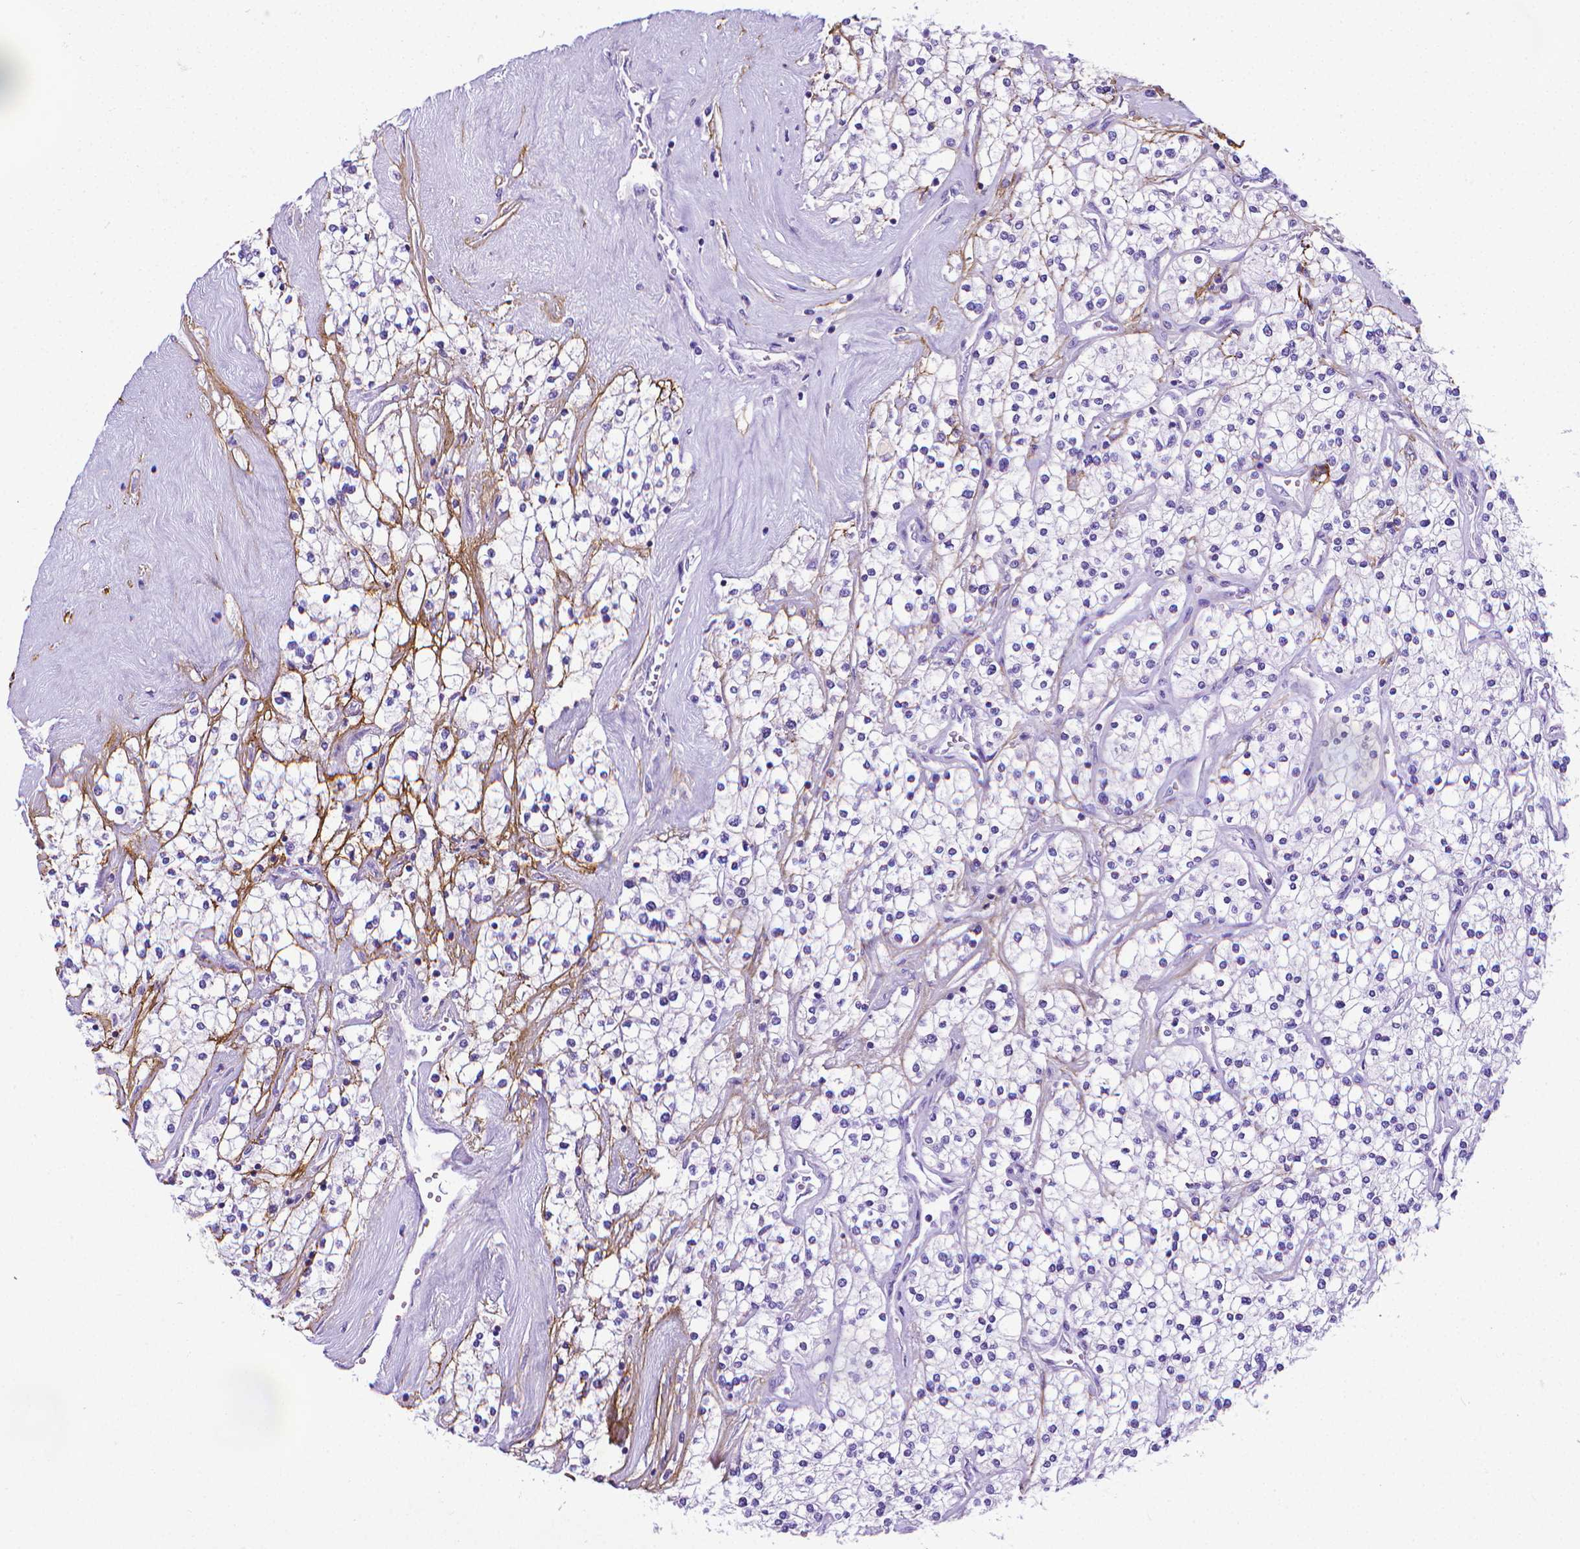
{"staining": {"intensity": "negative", "quantity": "none", "location": "none"}, "tissue": "renal cancer", "cell_type": "Tumor cells", "image_type": "cancer", "snomed": [{"axis": "morphology", "description": "Adenocarcinoma, NOS"}, {"axis": "topography", "description": "Kidney"}], "caption": "A photomicrograph of human renal cancer is negative for staining in tumor cells. (Stains: DAB (3,3'-diaminobenzidine) immunohistochemistry with hematoxylin counter stain, Microscopy: brightfield microscopy at high magnification).", "gene": "MFAP2", "patient": {"sex": "male", "age": 80}}